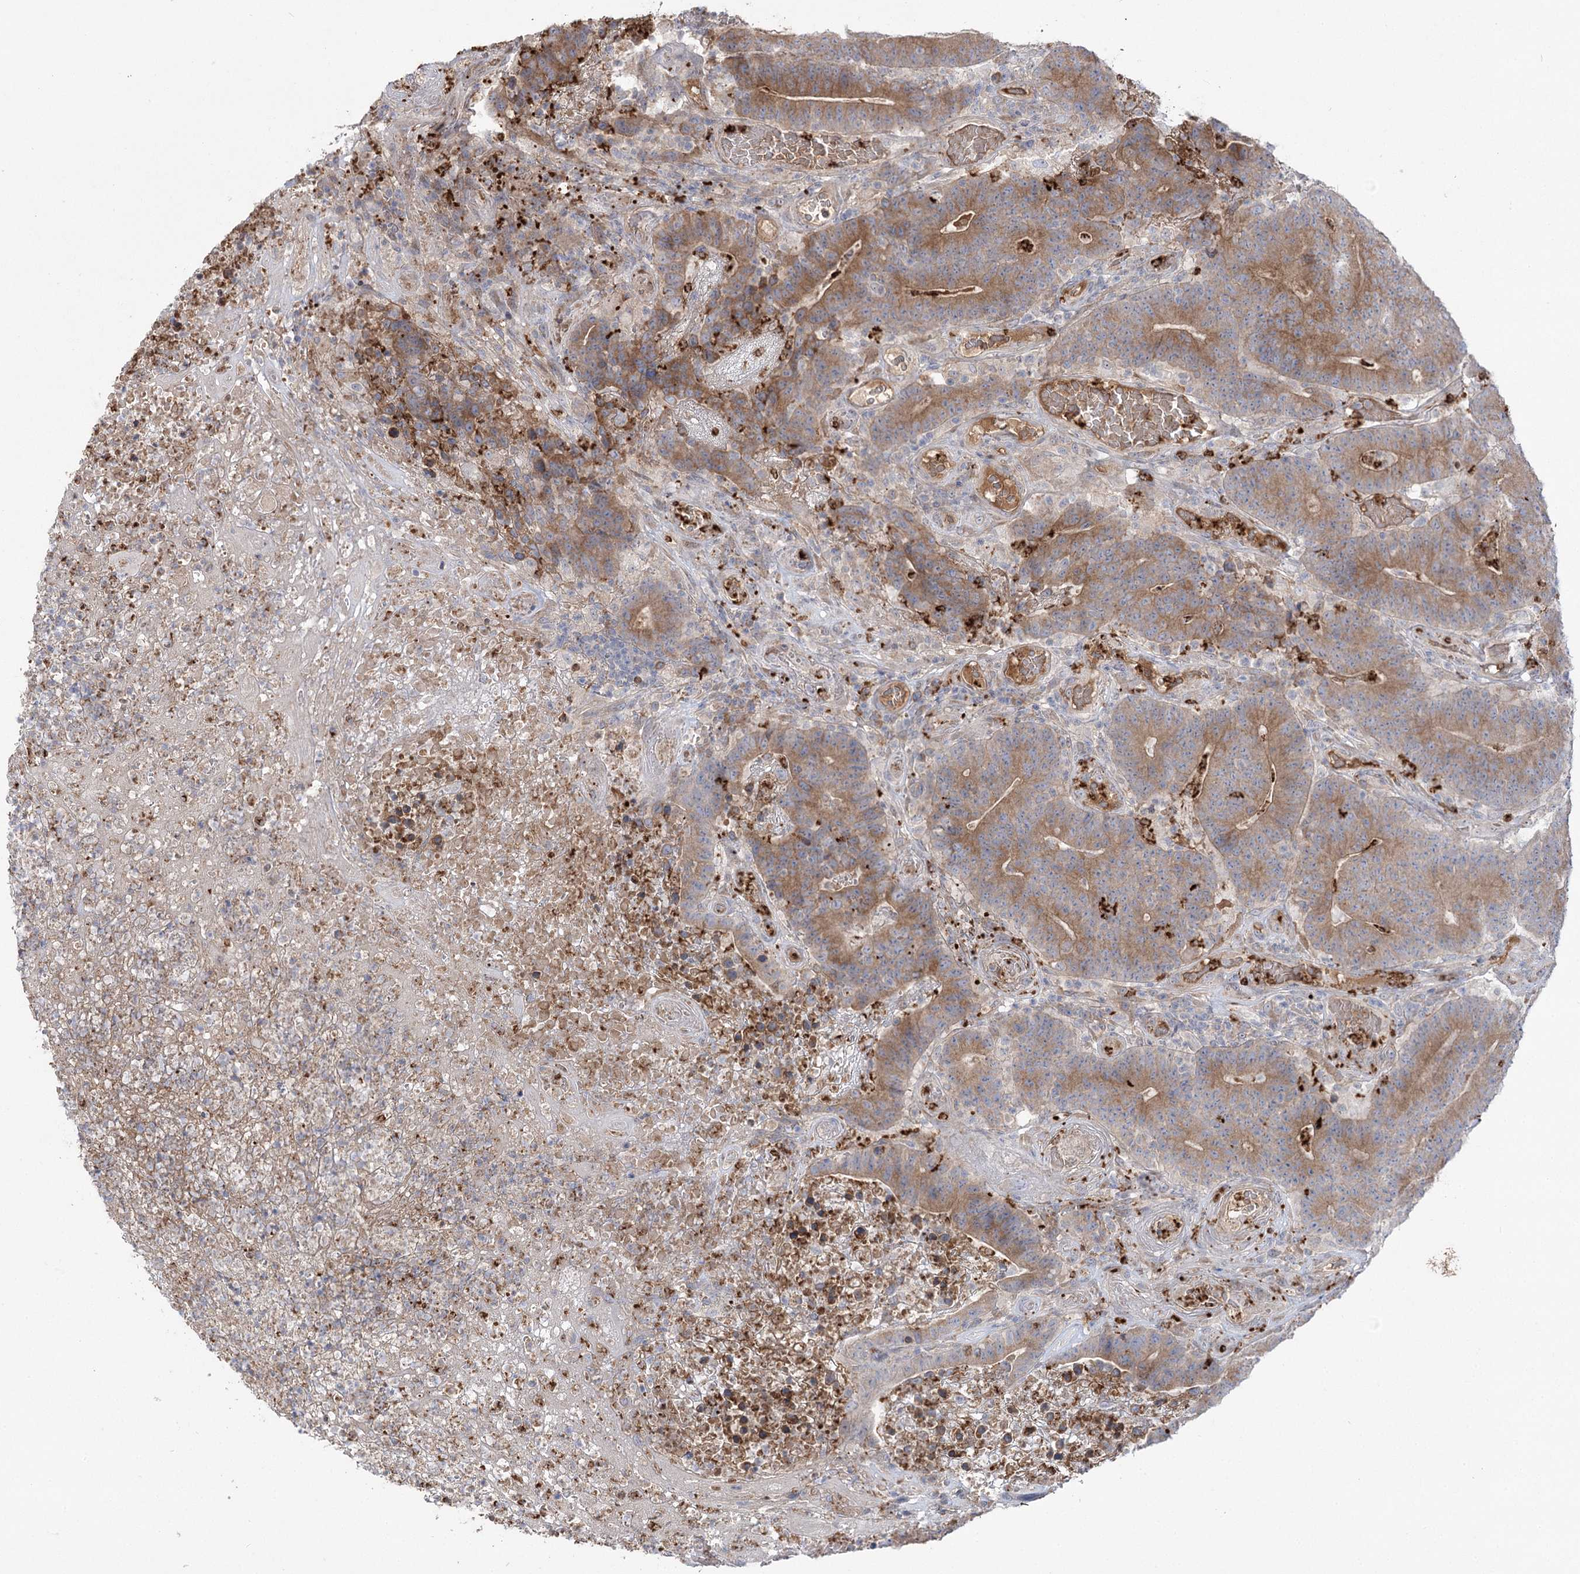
{"staining": {"intensity": "moderate", "quantity": ">75%", "location": "cytoplasmic/membranous"}, "tissue": "colorectal cancer", "cell_type": "Tumor cells", "image_type": "cancer", "snomed": [{"axis": "morphology", "description": "Normal tissue, NOS"}, {"axis": "morphology", "description": "Adenocarcinoma, NOS"}, {"axis": "topography", "description": "Colon"}], "caption": "Immunohistochemistry (IHC) (DAB) staining of human adenocarcinoma (colorectal) displays moderate cytoplasmic/membranous protein positivity in about >75% of tumor cells. (Stains: DAB in brown, nuclei in blue, Microscopy: brightfield microscopy at high magnification).", "gene": "PLEKHA5", "patient": {"sex": "female", "age": 75}}